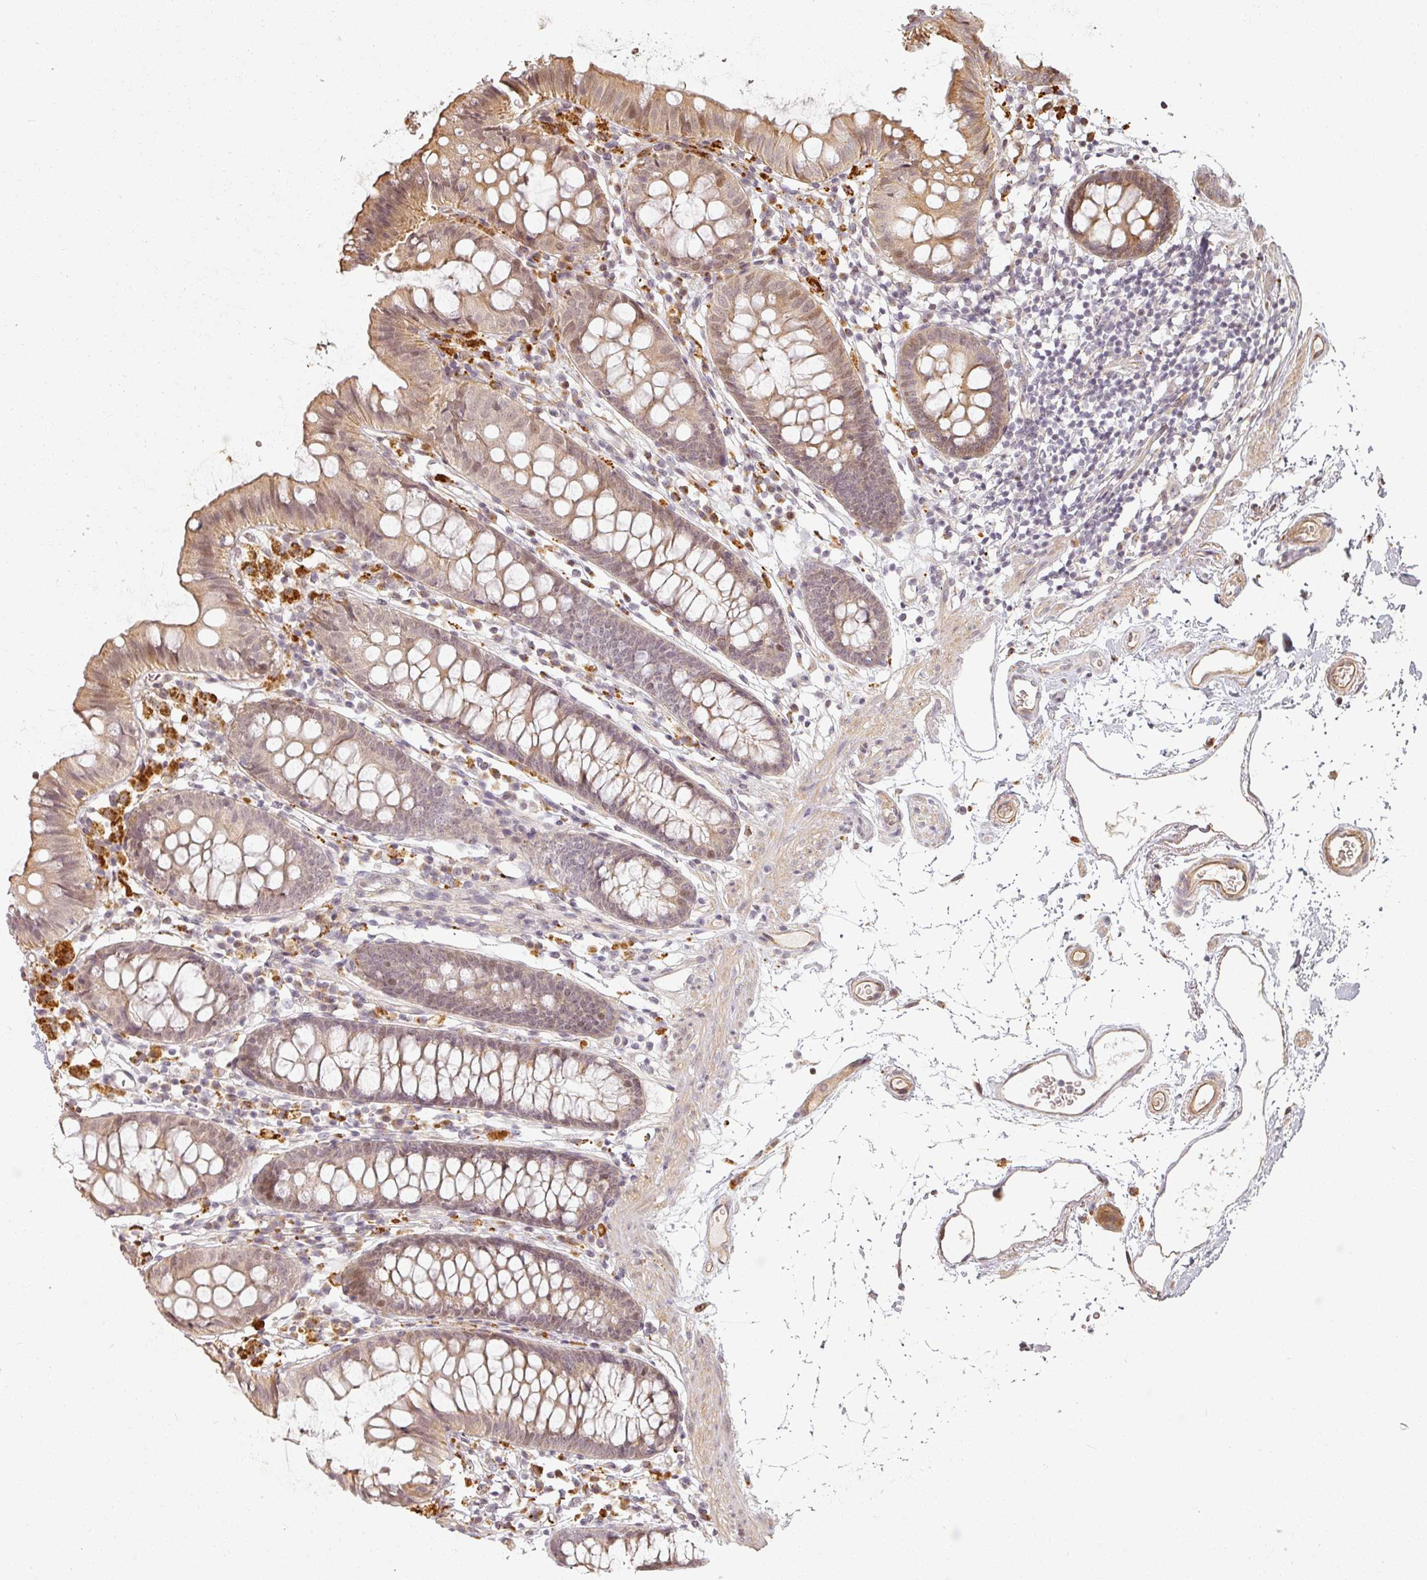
{"staining": {"intensity": "moderate", "quantity": ">75%", "location": "cytoplasmic/membranous"}, "tissue": "colon", "cell_type": "Endothelial cells", "image_type": "normal", "snomed": [{"axis": "morphology", "description": "Normal tissue, NOS"}, {"axis": "topography", "description": "Colon"}], "caption": "Immunohistochemical staining of normal human colon demonstrates >75% levels of moderate cytoplasmic/membranous protein staining in about >75% of endothelial cells.", "gene": "MED19", "patient": {"sex": "female", "age": 84}}